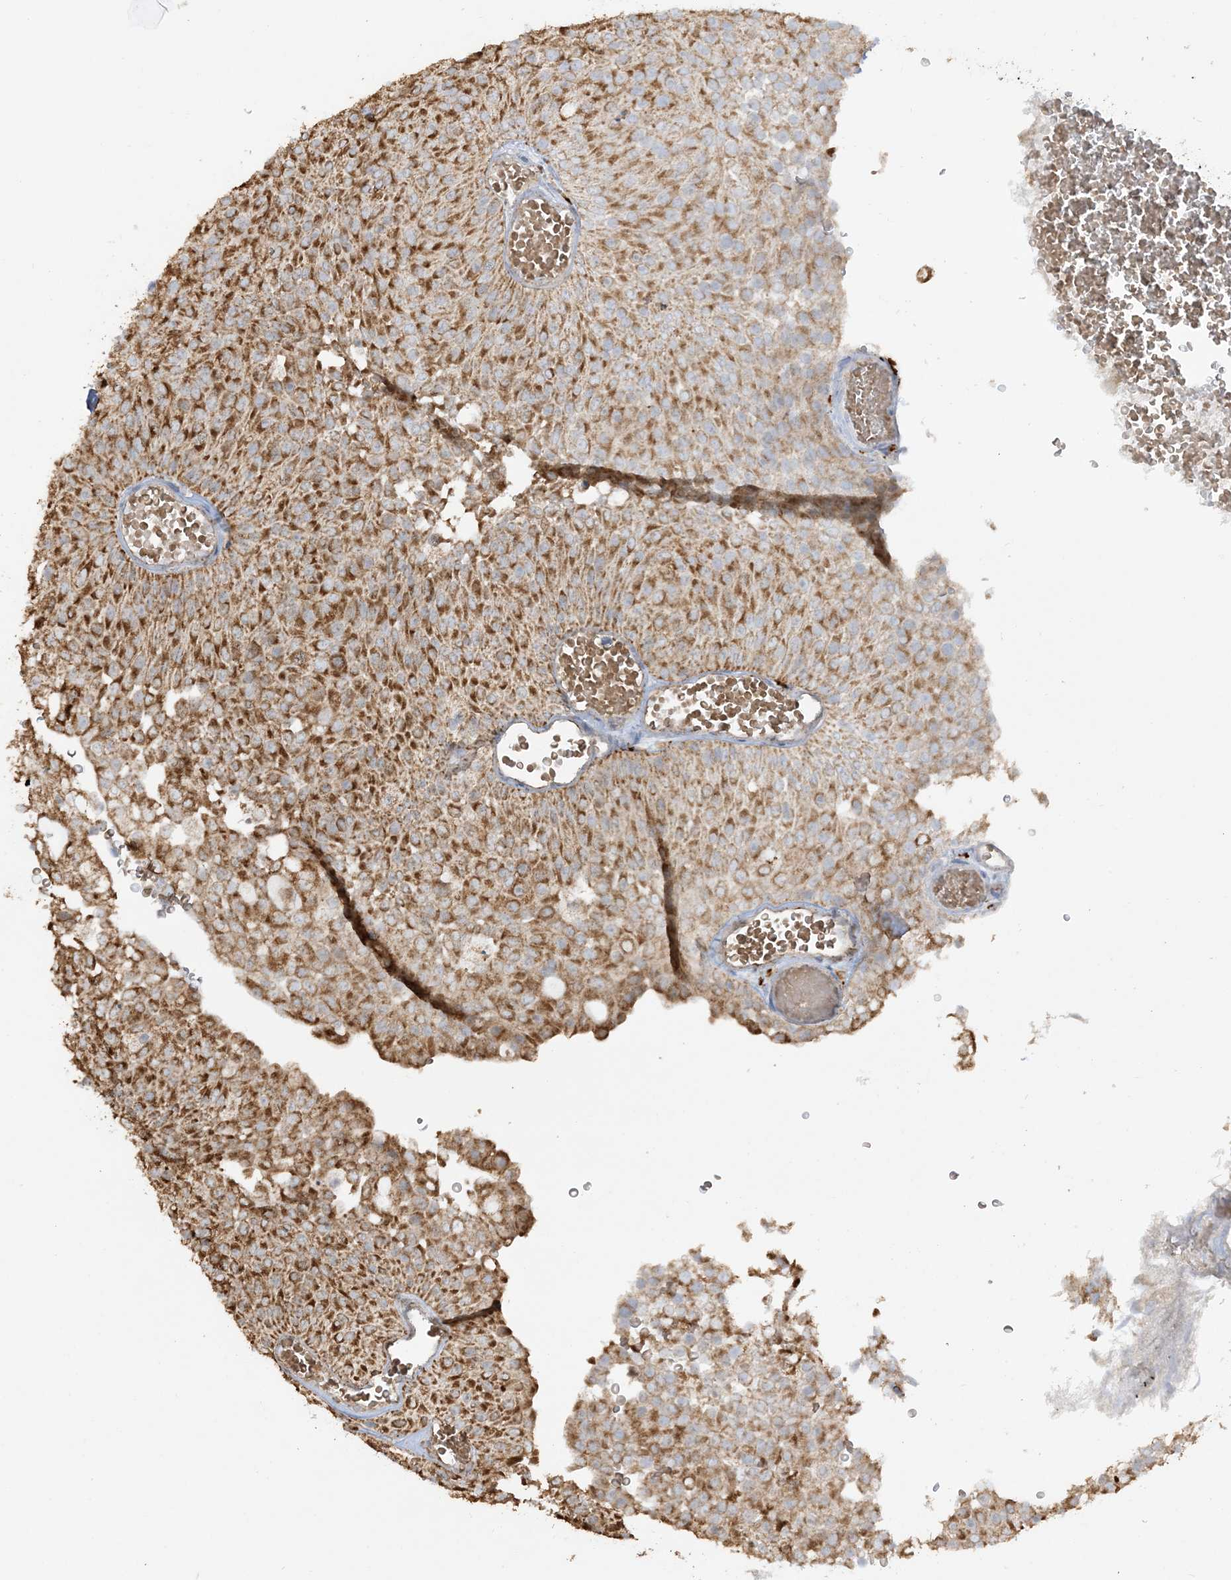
{"staining": {"intensity": "moderate", "quantity": ">75%", "location": "cytoplasmic/membranous"}, "tissue": "urothelial cancer", "cell_type": "Tumor cells", "image_type": "cancer", "snomed": [{"axis": "morphology", "description": "Urothelial carcinoma, Low grade"}, {"axis": "topography", "description": "Urinary bladder"}], "caption": "A histopathology image of human urothelial cancer stained for a protein exhibits moderate cytoplasmic/membranous brown staining in tumor cells. (DAB (3,3'-diaminobenzidine) IHC with brightfield microscopy, high magnification).", "gene": "AGA", "patient": {"sex": "male", "age": 78}}